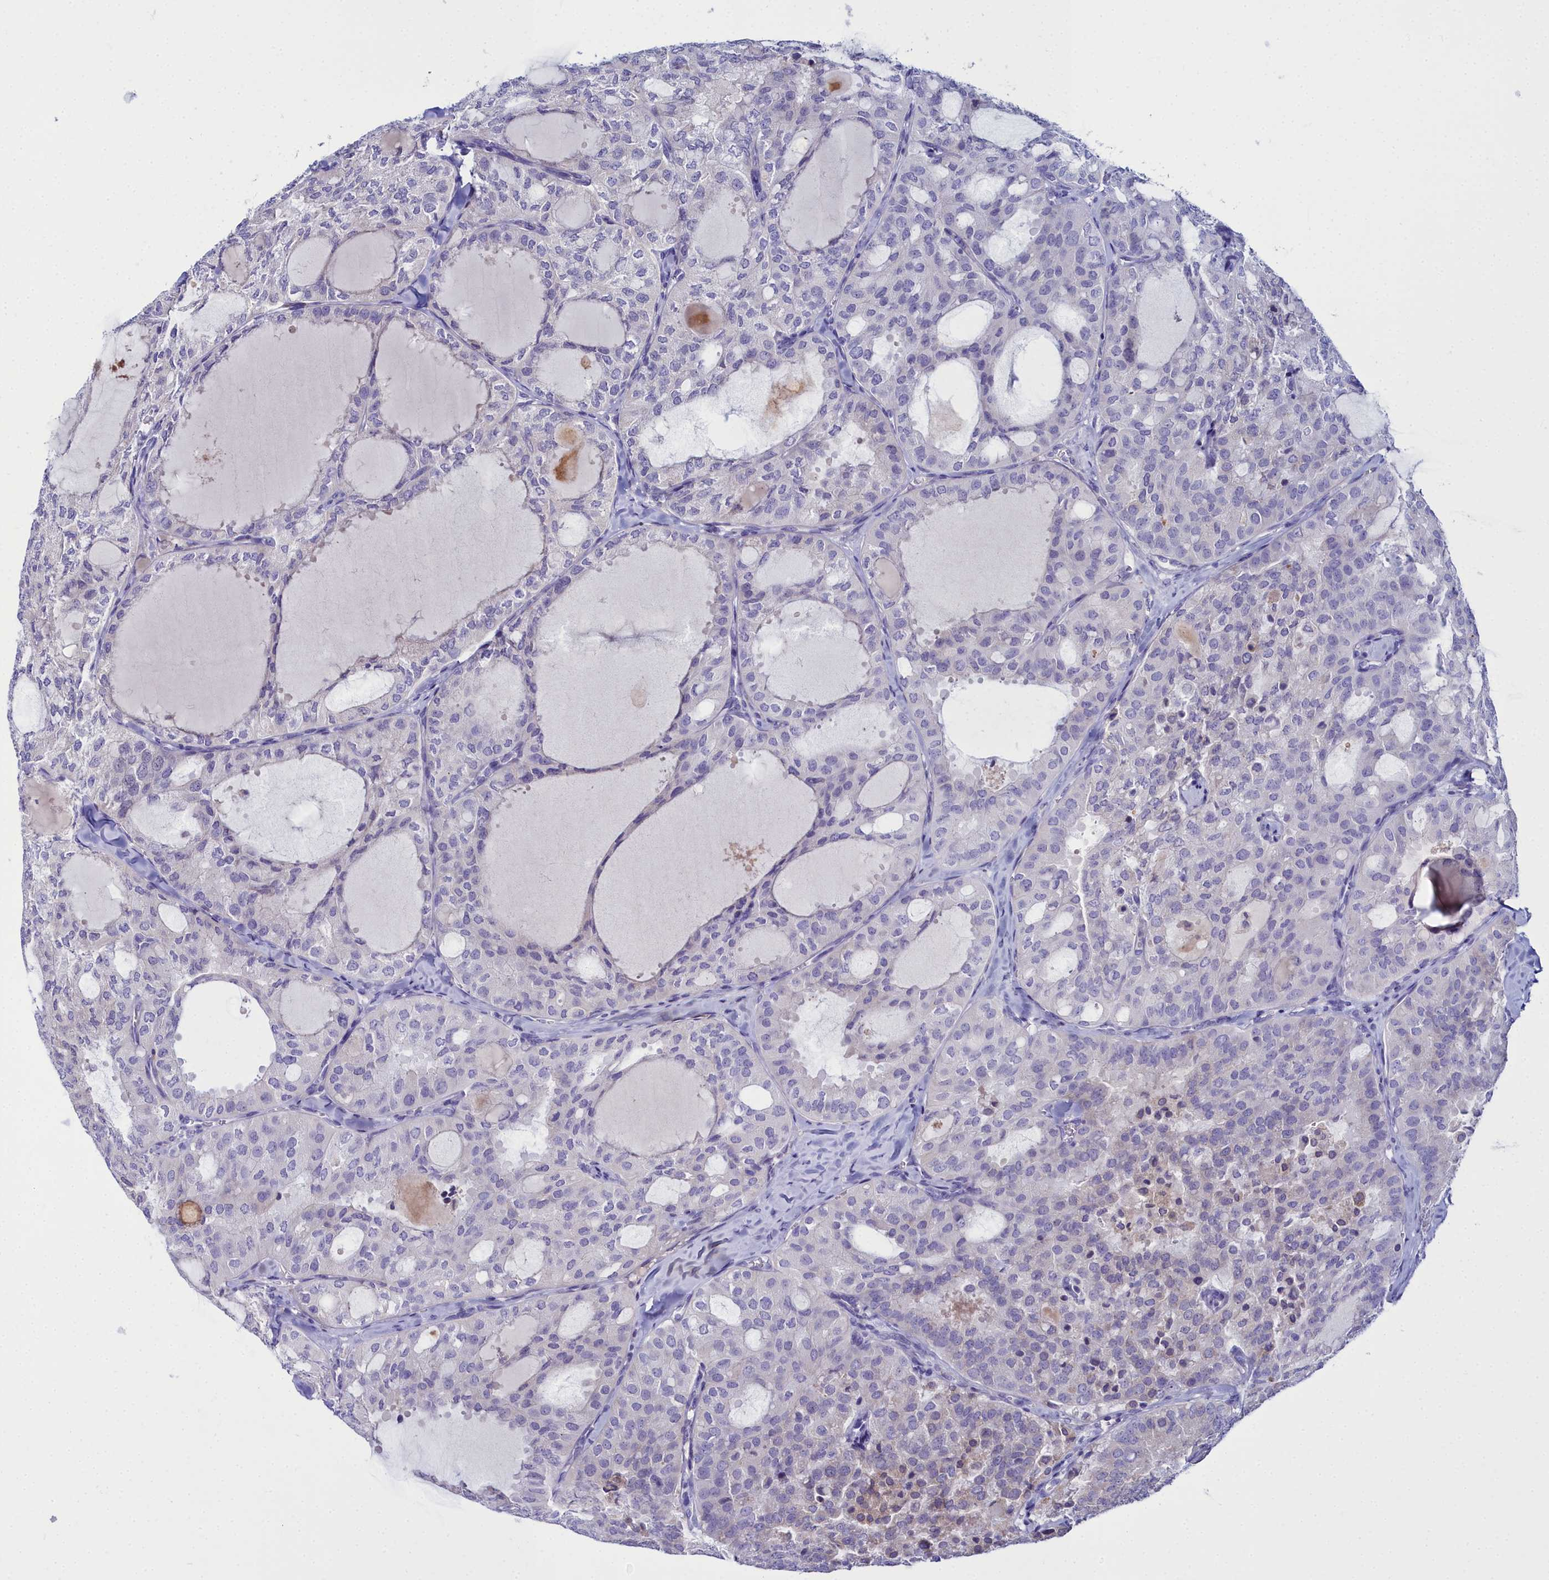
{"staining": {"intensity": "weak", "quantity": "25%-75%", "location": "cytoplasmic/membranous"}, "tissue": "thyroid cancer", "cell_type": "Tumor cells", "image_type": "cancer", "snomed": [{"axis": "morphology", "description": "Follicular adenoma carcinoma, NOS"}, {"axis": "topography", "description": "Thyroid gland"}], "caption": "Immunohistochemistry (IHC) of human thyroid cancer shows low levels of weak cytoplasmic/membranous staining in about 25%-75% of tumor cells.", "gene": "ELAPOR2", "patient": {"sex": "male", "age": 75}}